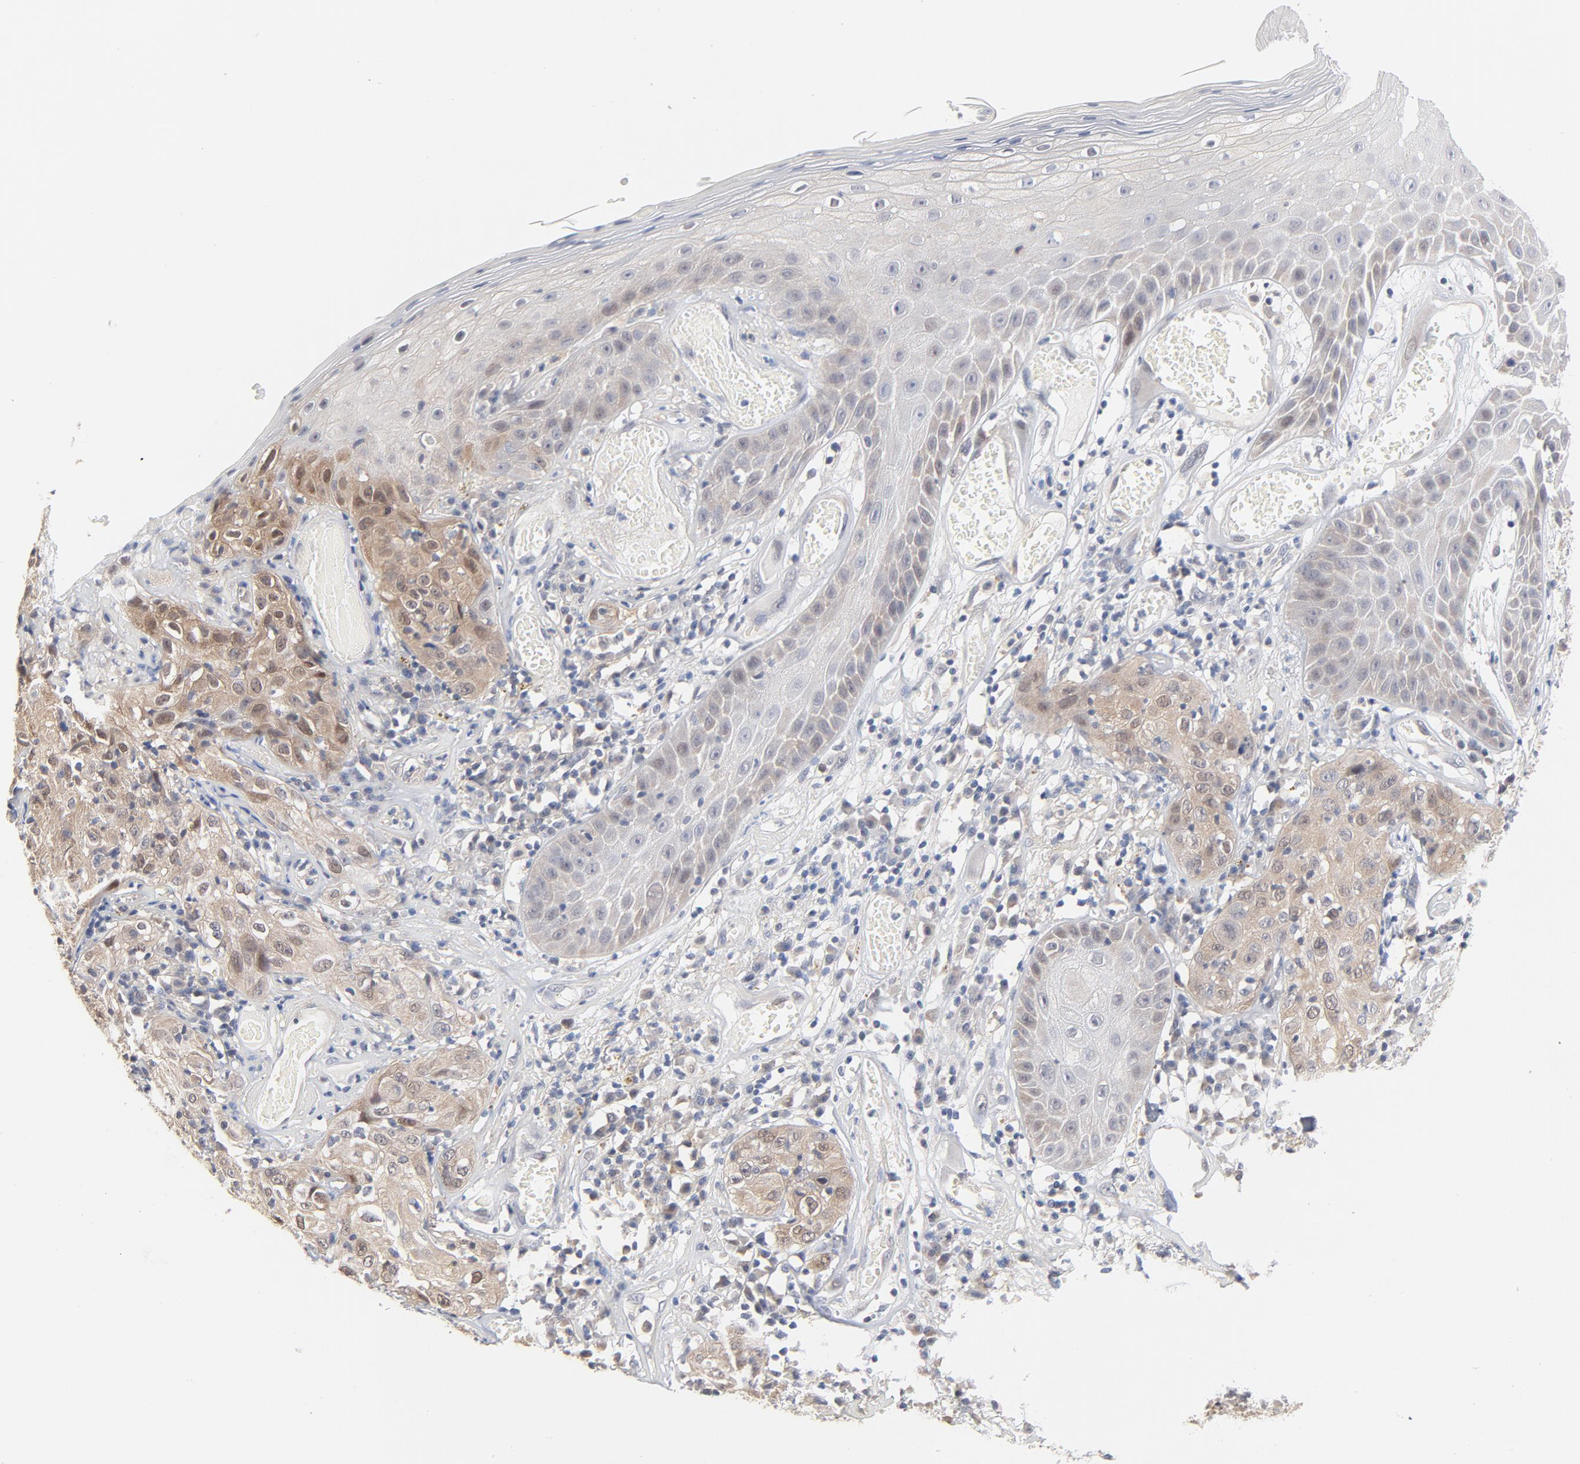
{"staining": {"intensity": "weak", "quantity": "25%-75%", "location": "cytoplasmic/membranous"}, "tissue": "skin cancer", "cell_type": "Tumor cells", "image_type": "cancer", "snomed": [{"axis": "morphology", "description": "Squamous cell carcinoma, NOS"}, {"axis": "topography", "description": "Skin"}], "caption": "IHC micrograph of neoplastic tissue: human skin squamous cell carcinoma stained using IHC shows low levels of weak protein expression localized specifically in the cytoplasmic/membranous of tumor cells, appearing as a cytoplasmic/membranous brown color.", "gene": "UBL4A", "patient": {"sex": "male", "age": 65}}